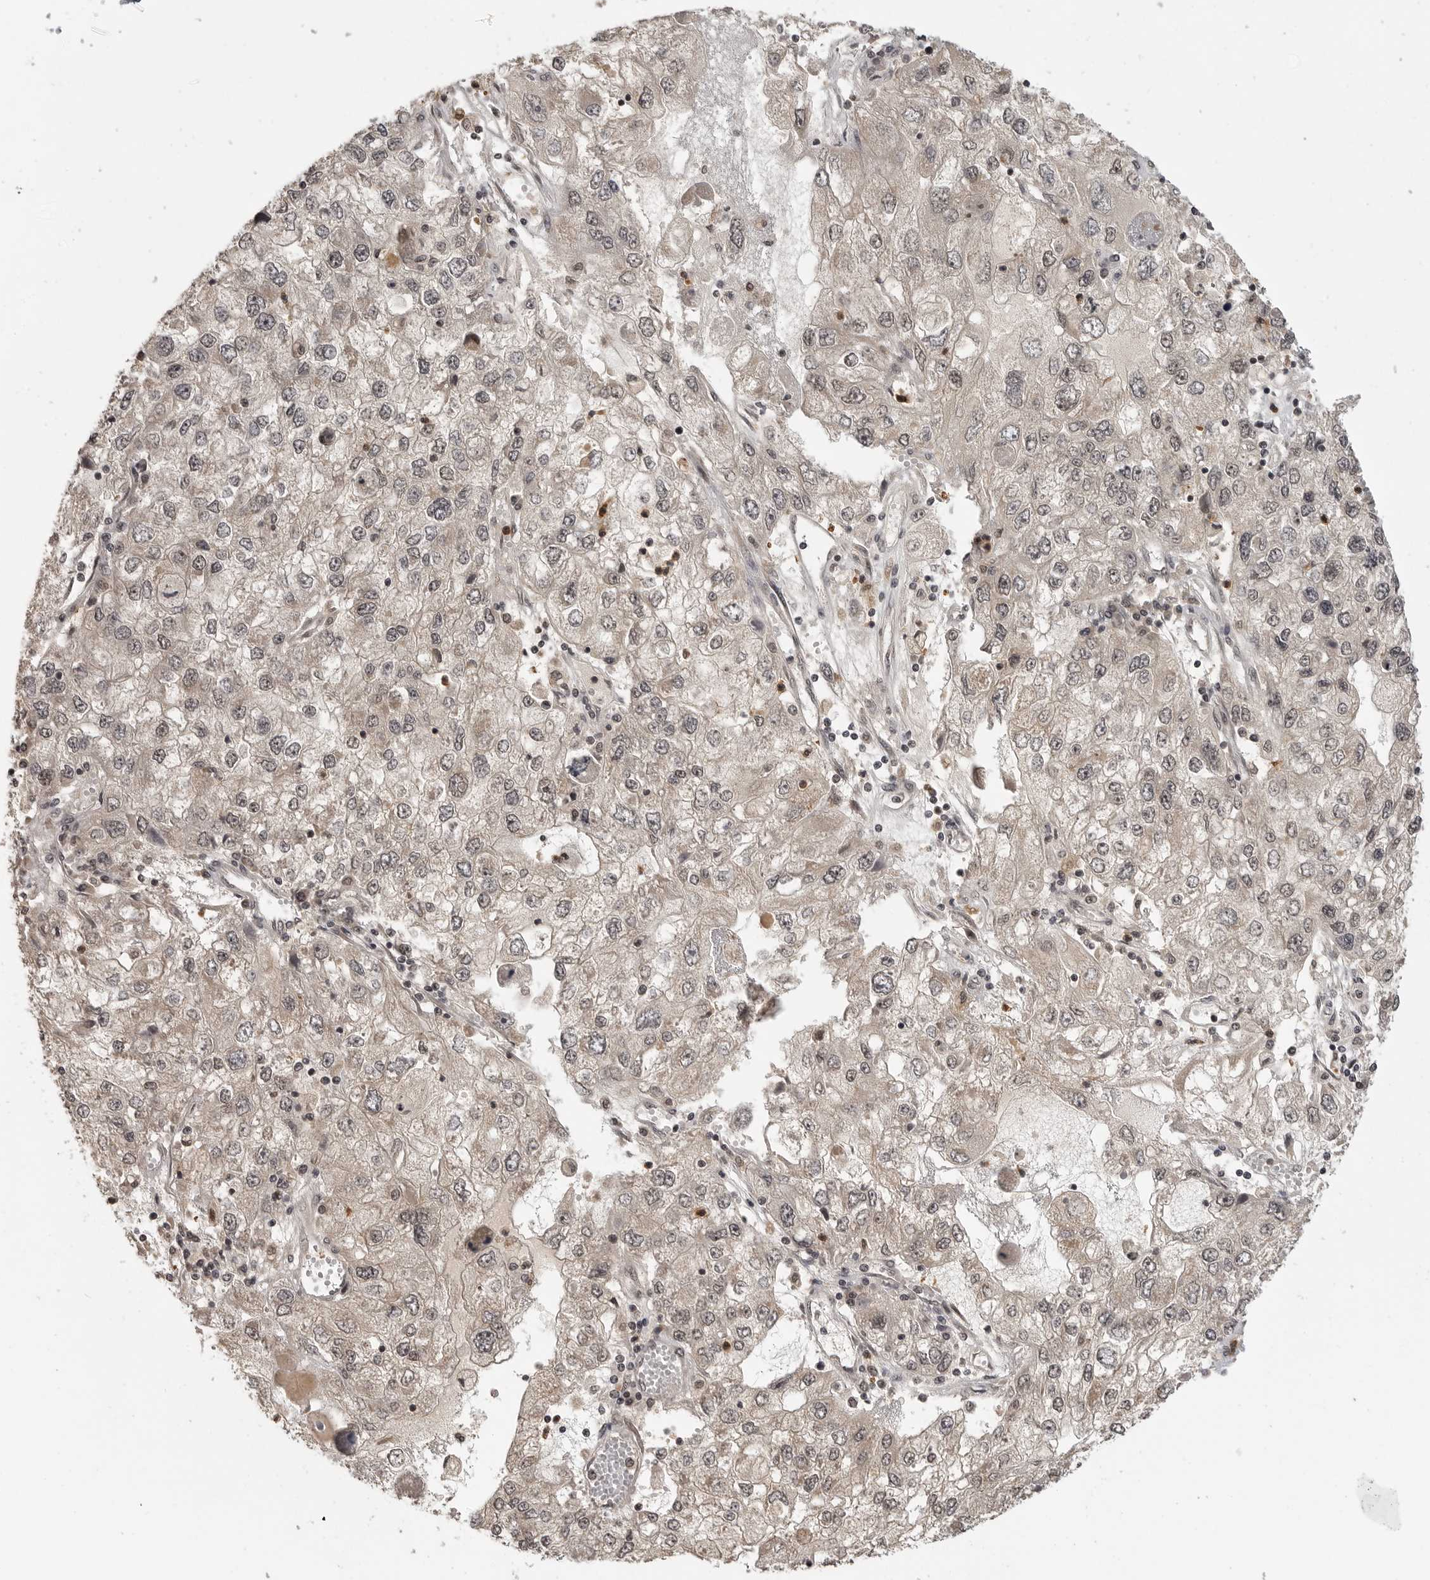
{"staining": {"intensity": "weak", "quantity": "25%-75%", "location": "cytoplasmic/membranous"}, "tissue": "endometrial cancer", "cell_type": "Tumor cells", "image_type": "cancer", "snomed": [{"axis": "morphology", "description": "Adenocarcinoma, NOS"}, {"axis": "topography", "description": "Endometrium"}], "caption": "A brown stain highlights weak cytoplasmic/membranous expression of a protein in human adenocarcinoma (endometrial) tumor cells.", "gene": "PEG3", "patient": {"sex": "female", "age": 49}}